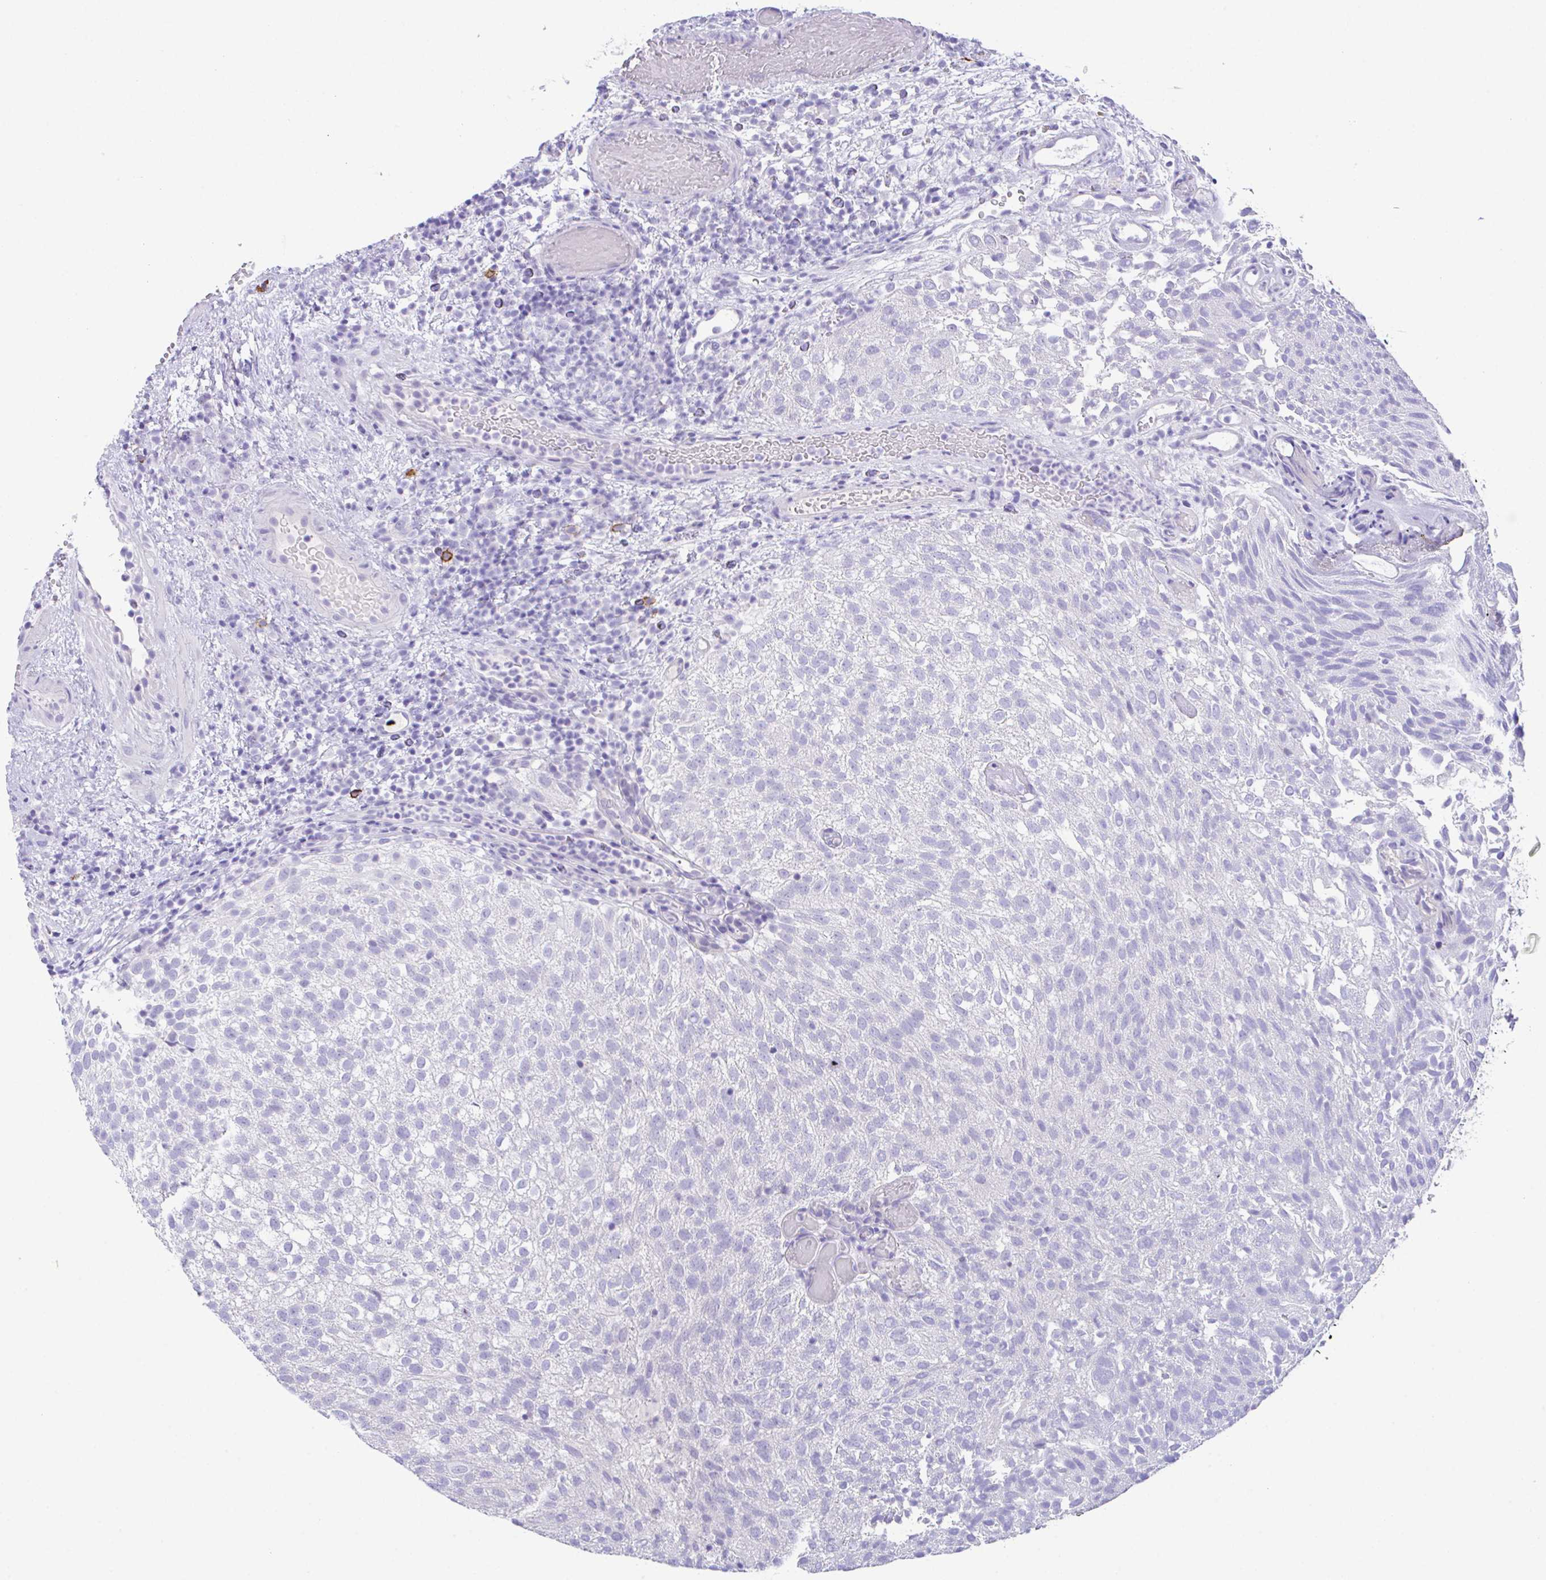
{"staining": {"intensity": "negative", "quantity": "none", "location": "none"}, "tissue": "urothelial cancer", "cell_type": "Tumor cells", "image_type": "cancer", "snomed": [{"axis": "morphology", "description": "Urothelial carcinoma, Low grade"}, {"axis": "topography", "description": "Urinary bladder"}], "caption": "This is an immunohistochemistry (IHC) histopathology image of low-grade urothelial carcinoma. There is no positivity in tumor cells.", "gene": "HACD4", "patient": {"sex": "male", "age": 78}}